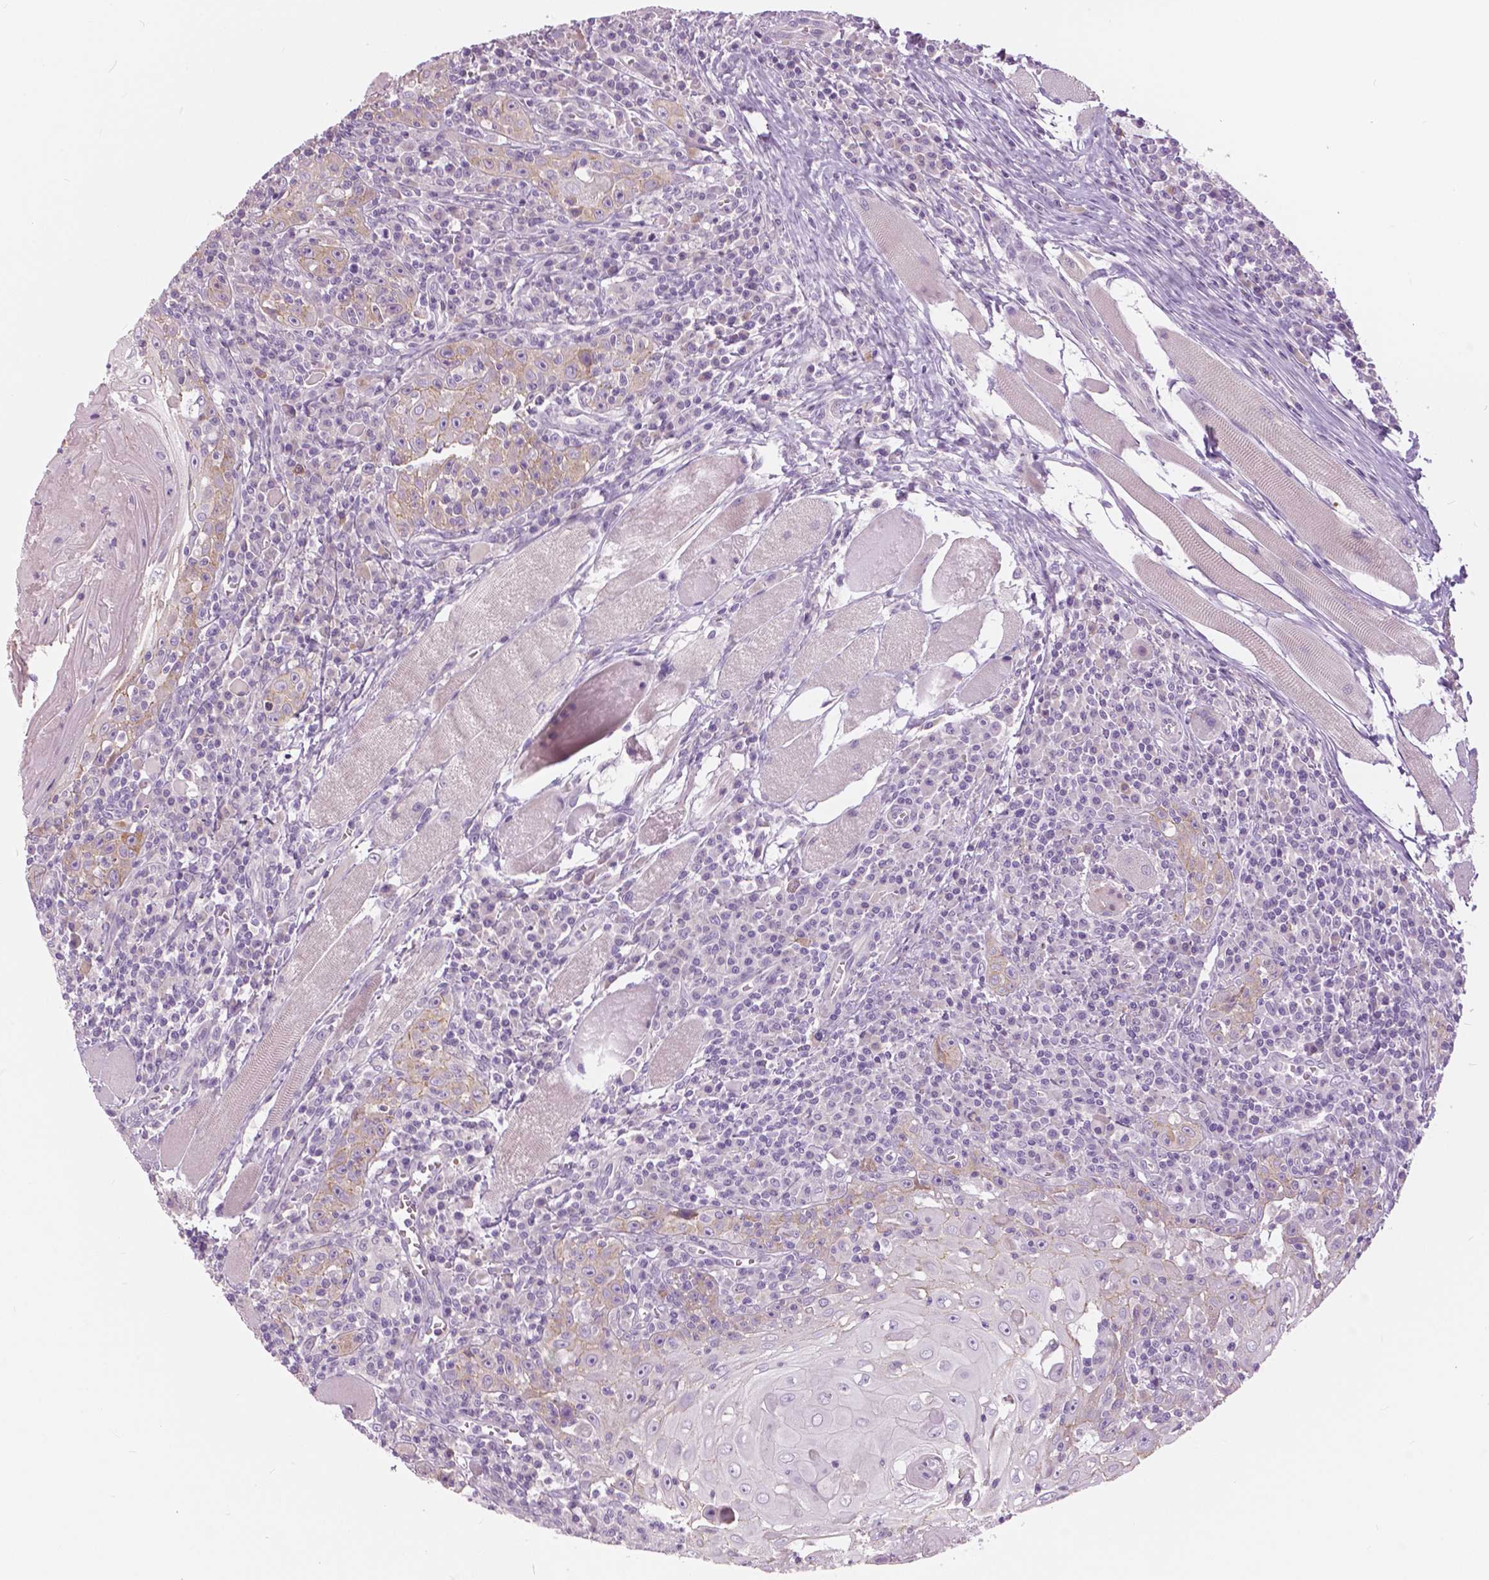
{"staining": {"intensity": "weak", "quantity": "<25%", "location": "cytoplasmic/membranous"}, "tissue": "head and neck cancer", "cell_type": "Tumor cells", "image_type": "cancer", "snomed": [{"axis": "morphology", "description": "Squamous cell carcinoma, NOS"}, {"axis": "topography", "description": "Head-Neck"}], "caption": "This is a photomicrograph of immunohistochemistry (IHC) staining of head and neck squamous cell carcinoma, which shows no expression in tumor cells.", "gene": "SERPINI1", "patient": {"sex": "male", "age": 52}}